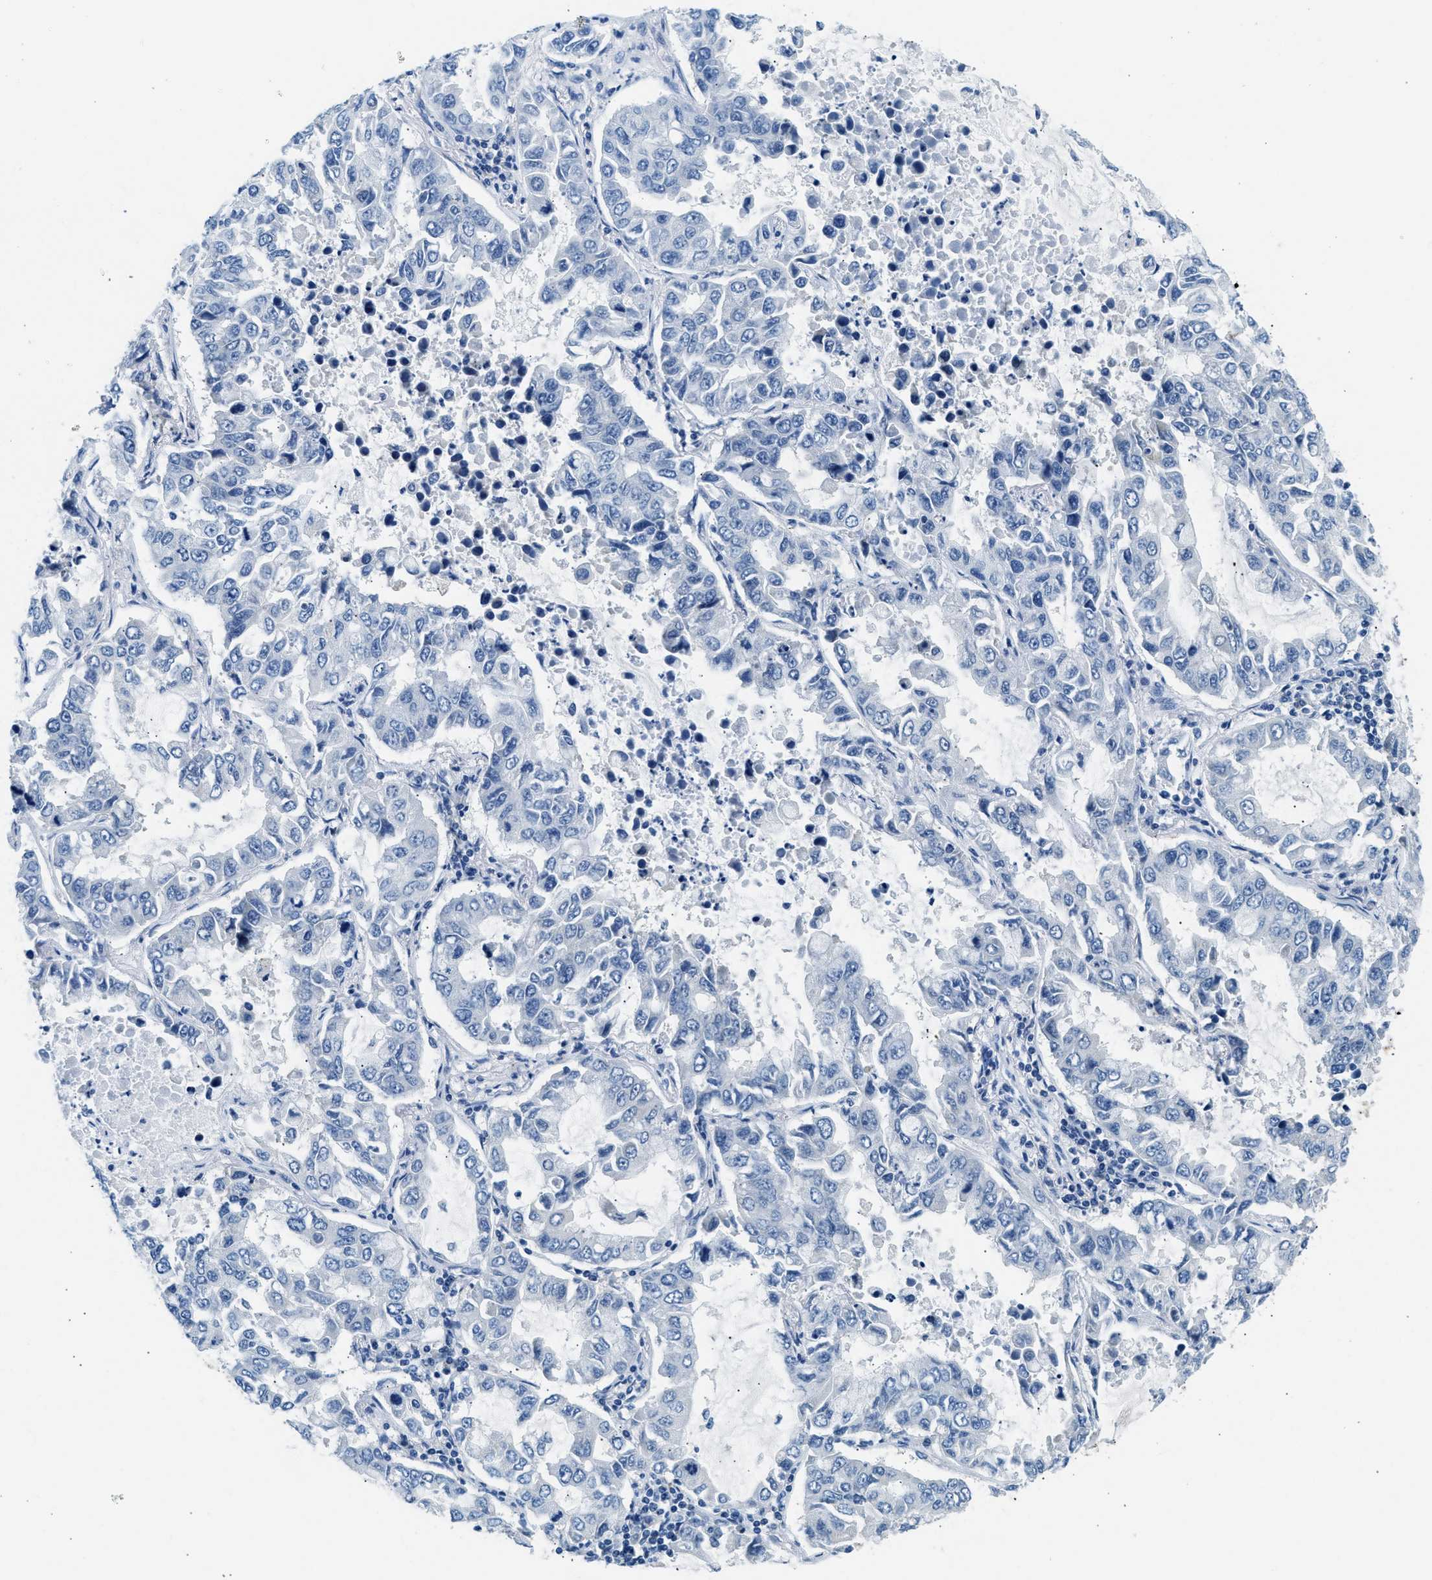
{"staining": {"intensity": "negative", "quantity": "none", "location": "none"}, "tissue": "lung cancer", "cell_type": "Tumor cells", "image_type": "cancer", "snomed": [{"axis": "morphology", "description": "Adenocarcinoma, NOS"}, {"axis": "topography", "description": "Lung"}], "caption": "Human lung cancer stained for a protein using immunohistochemistry (IHC) shows no positivity in tumor cells.", "gene": "CLDN18", "patient": {"sex": "male", "age": 64}}